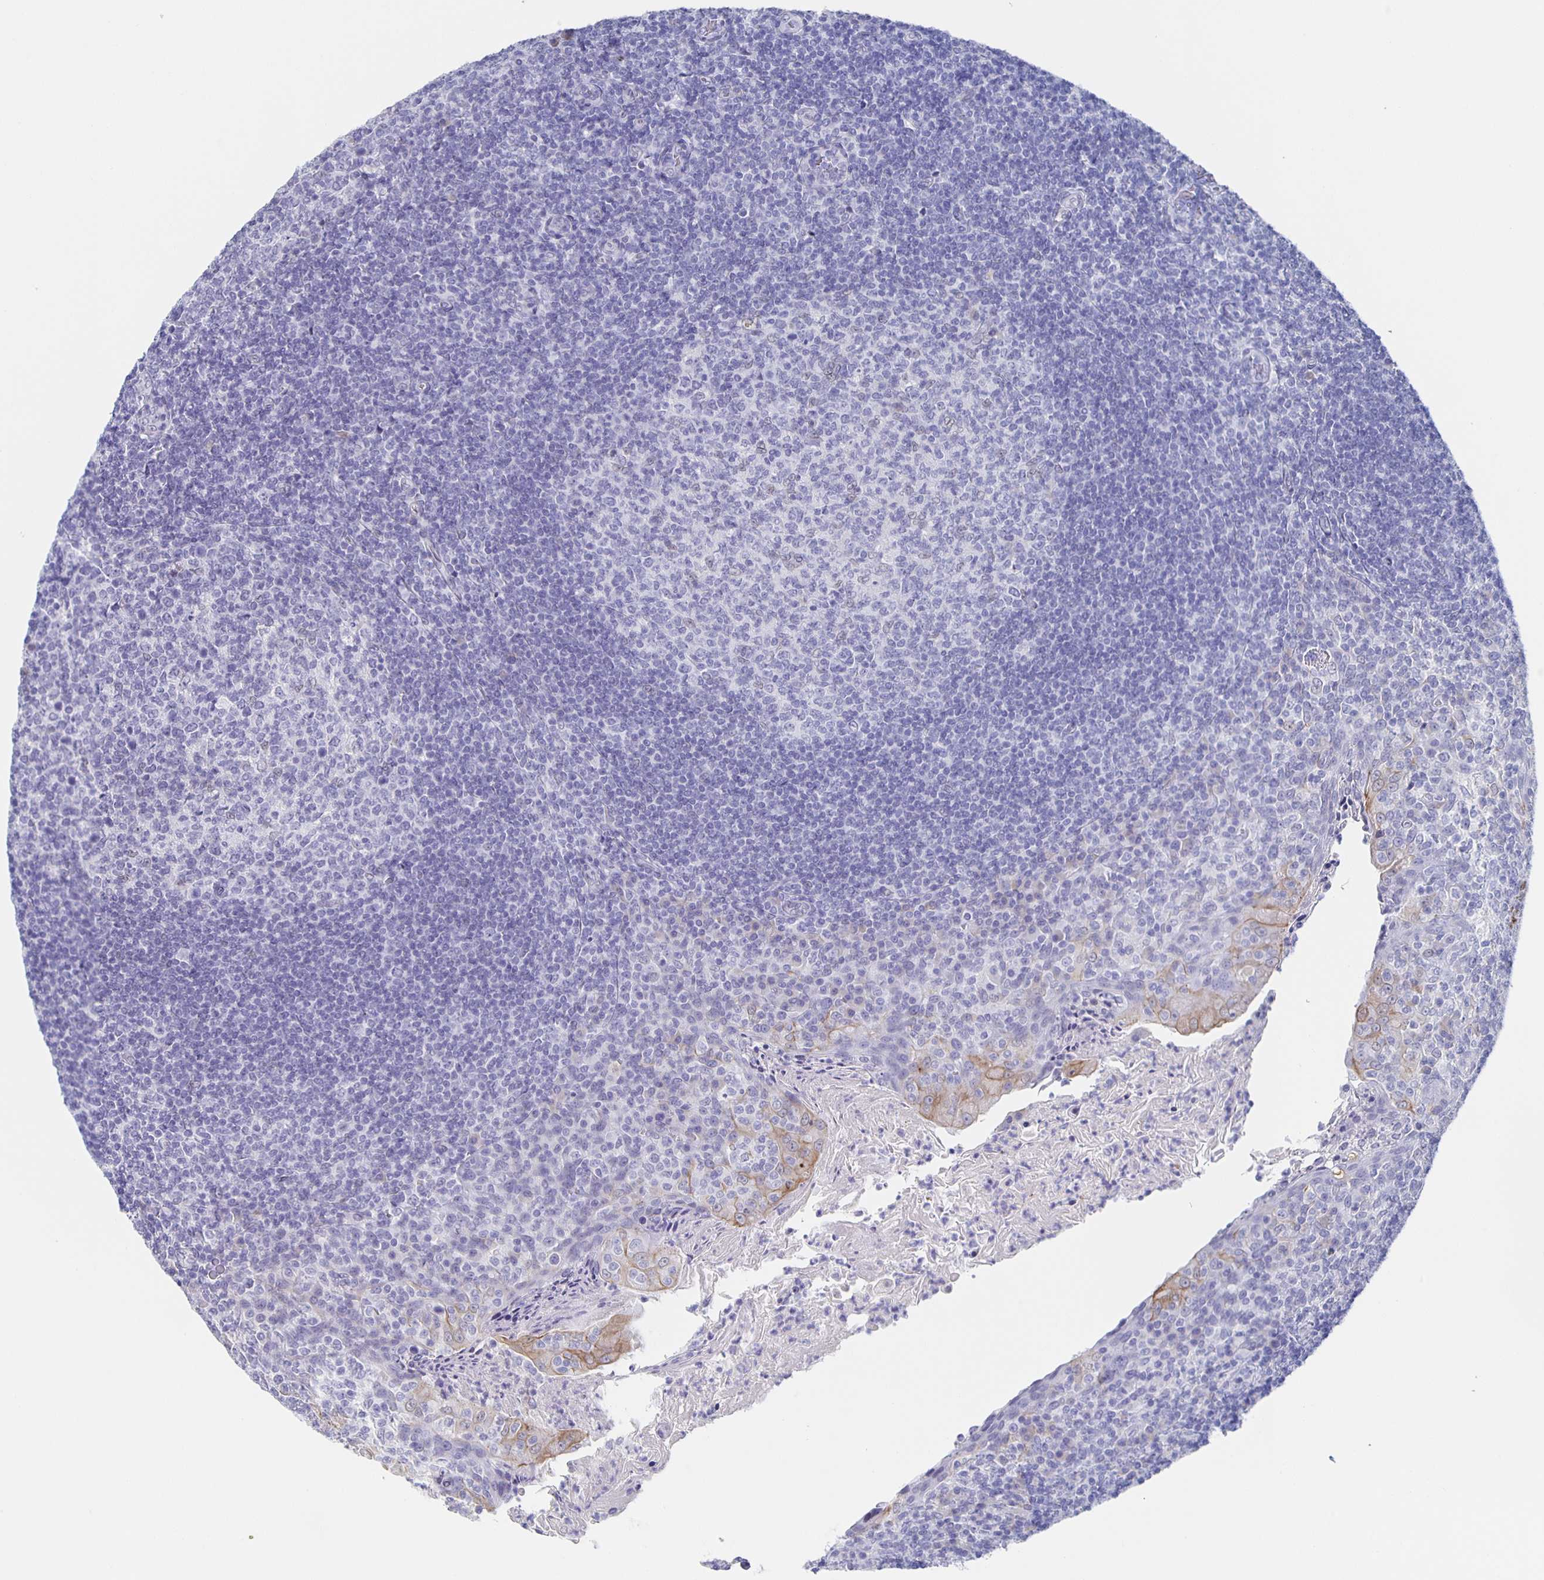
{"staining": {"intensity": "negative", "quantity": "none", "location": "none"}, "tissue": "tonsil", "cell_type": "Germinal center cells", "image_type": "normal", "snomed": [{"axis": "morphology", "description": "Normal tissue, NOS"}, {"axis": "topography", "description": "Tonsil"}], "caption": "An IHC photomicrograph of unremarkable tonsil is shown. There is no staining in germinal center cells of tonsil. (DAB (3,3'-diaminobenzidine) immunohistochemistry visualized using brightfield microscopy, high magnification).", "gene": "CCDC17", "patient": {"sex": "female", "age": 10}}